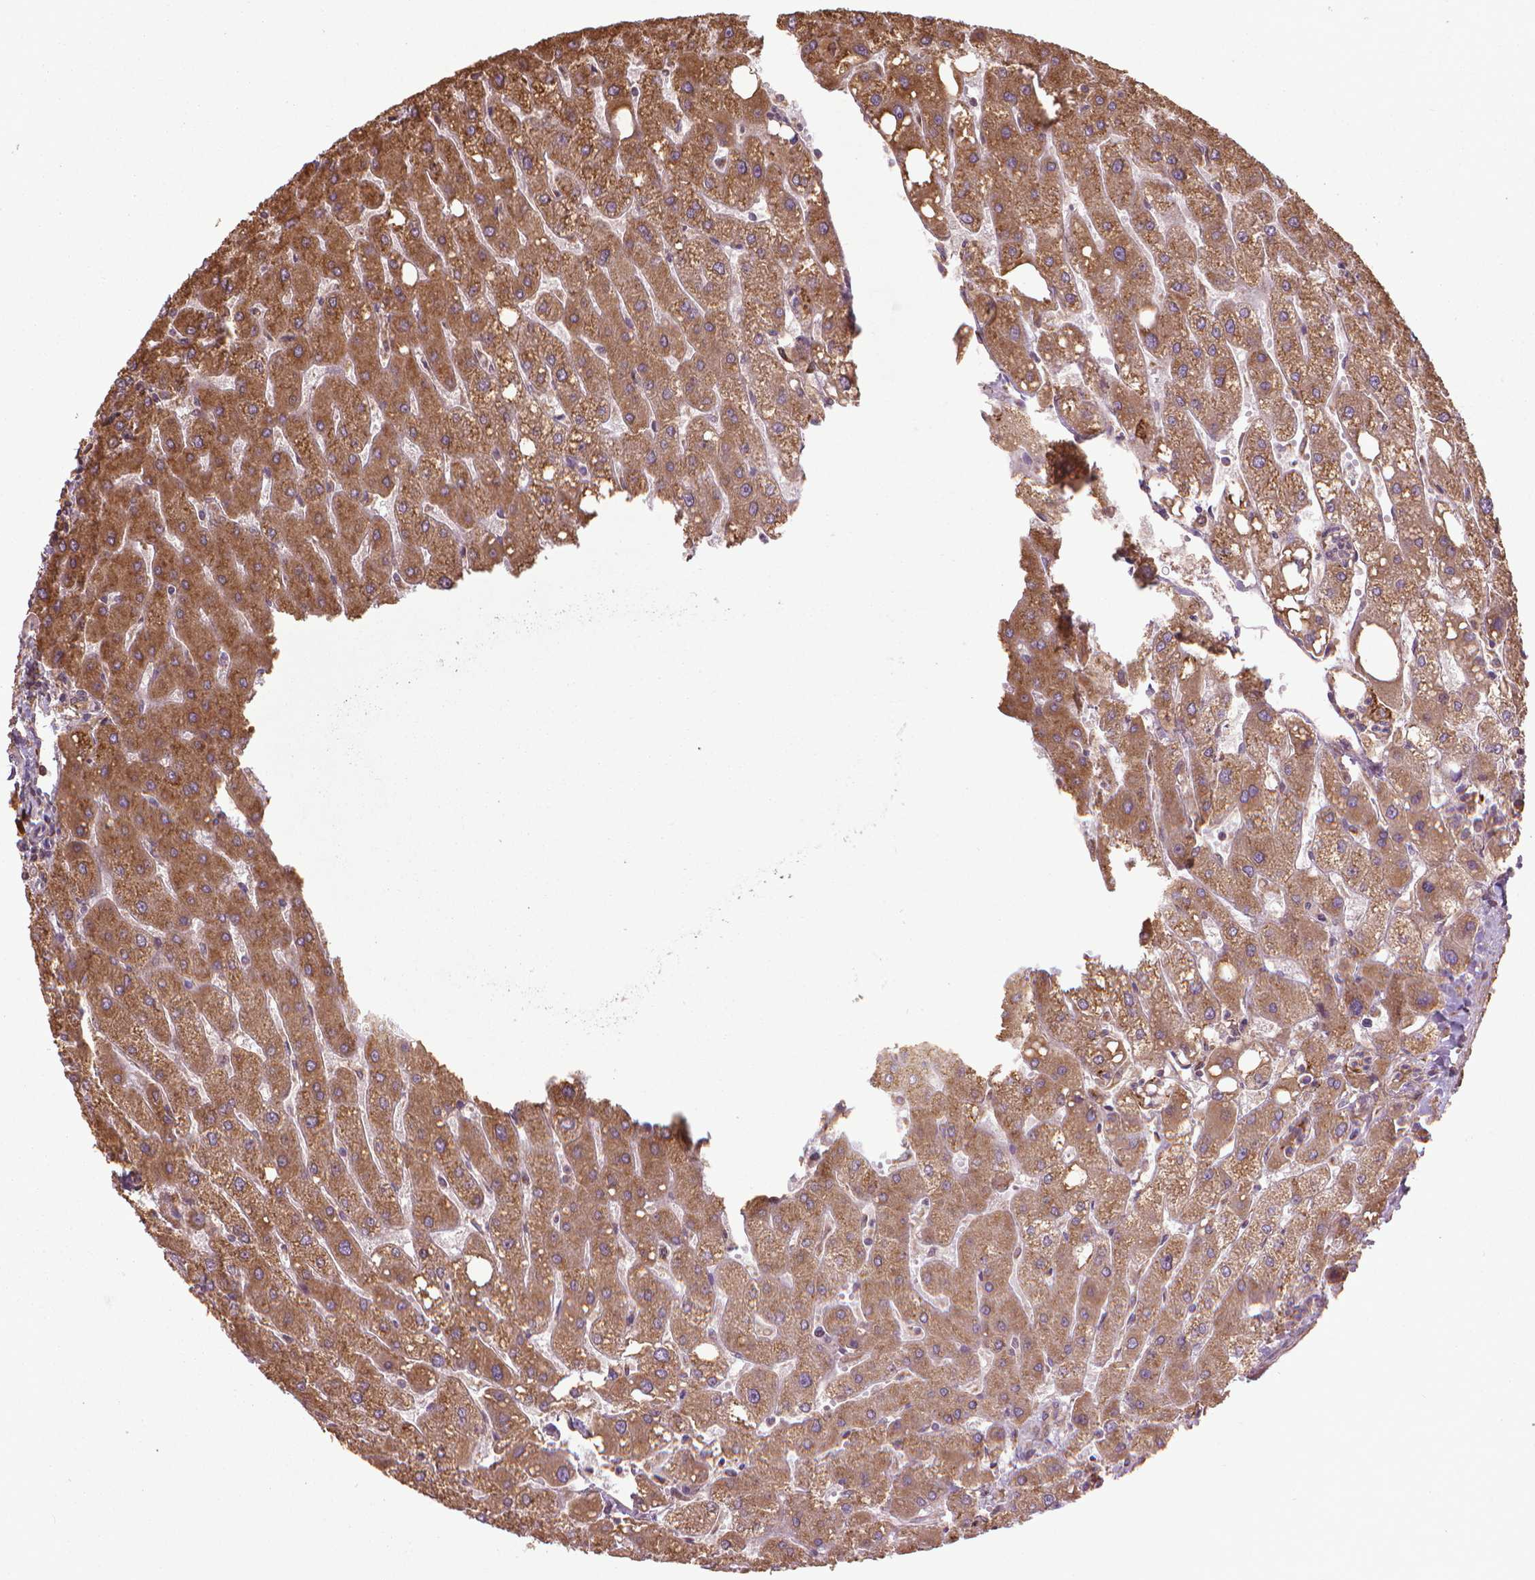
{"staining": {"intensity": "weak", "quantity": ">75%", "location": "cytoplasmic/membranous"}, "tissue": "liver", "cell_type": "Cholangiocytes", "image_type": "normal", "snomed": [{"axis": "morphology", "description": "Normal tissue, NOS"}, {"axis": "topography", "description": "Liver"}], "caption": "Normal liver shows weak cytoplasmic/membranous staining in about >75% of cholangiocytes, visualized by immunohistochemistry.", "gene": "GAS1", "patient": {"sex": "male", "age": 67}}